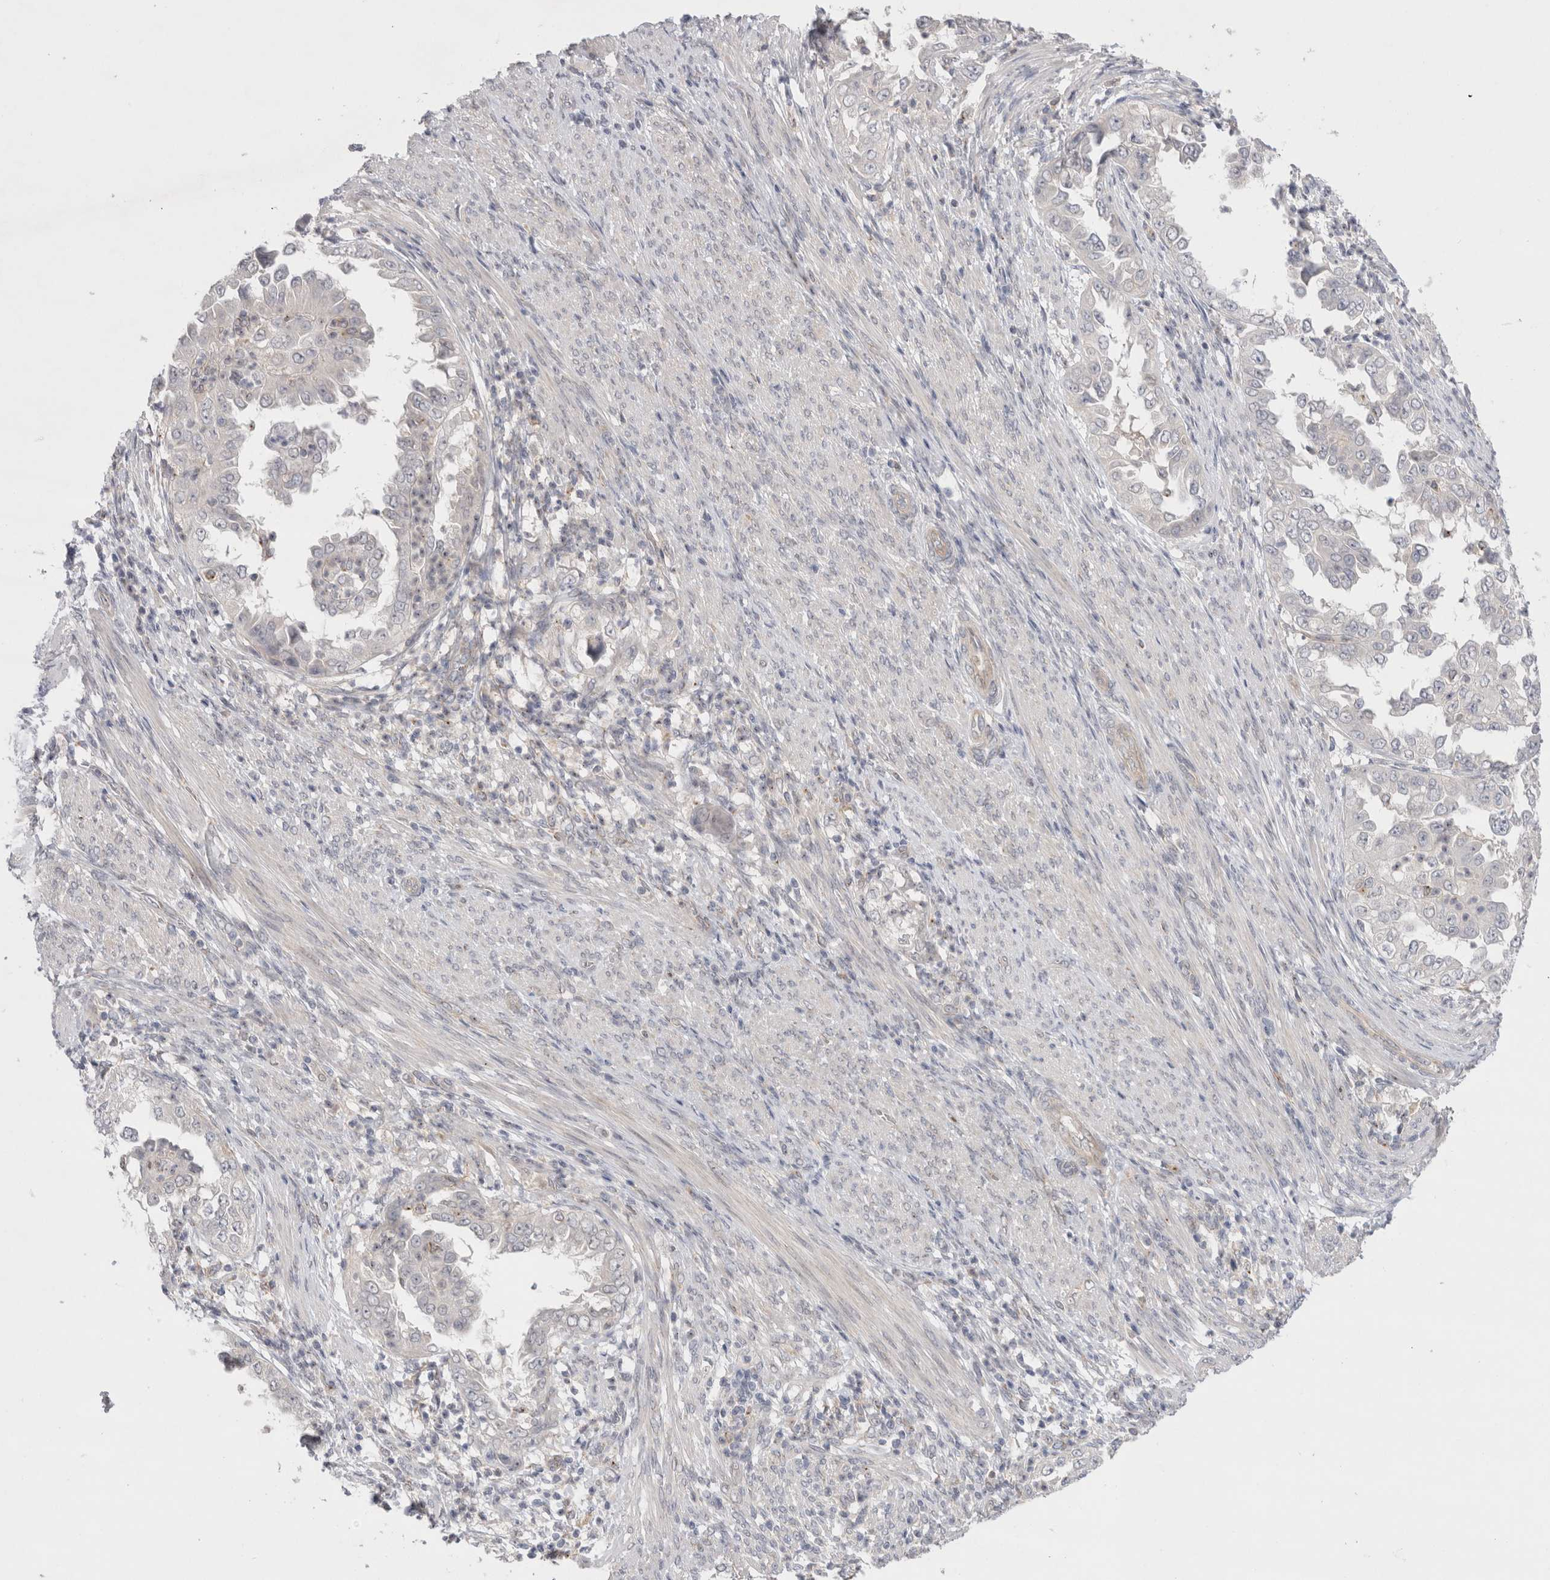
{"staining": {"intensity": "negative", "quantity": "none", "location": "none"}, "tissue": "endometrial cancer", "cell_type": "Tumor cells", "image_type": "cancer", "snomed": [{"axis": "morphology", "description": "Adenocarcinoma, NOS"}, {"axis": "topography", "description": "Endometrium"}], "caption": "Endometrial cancer (adenocarcinoma) stained for a protein using IHC displays no positivity tumor cells.", "gene": "BICD2", "patient": {"sex": "female", "age": 85}}